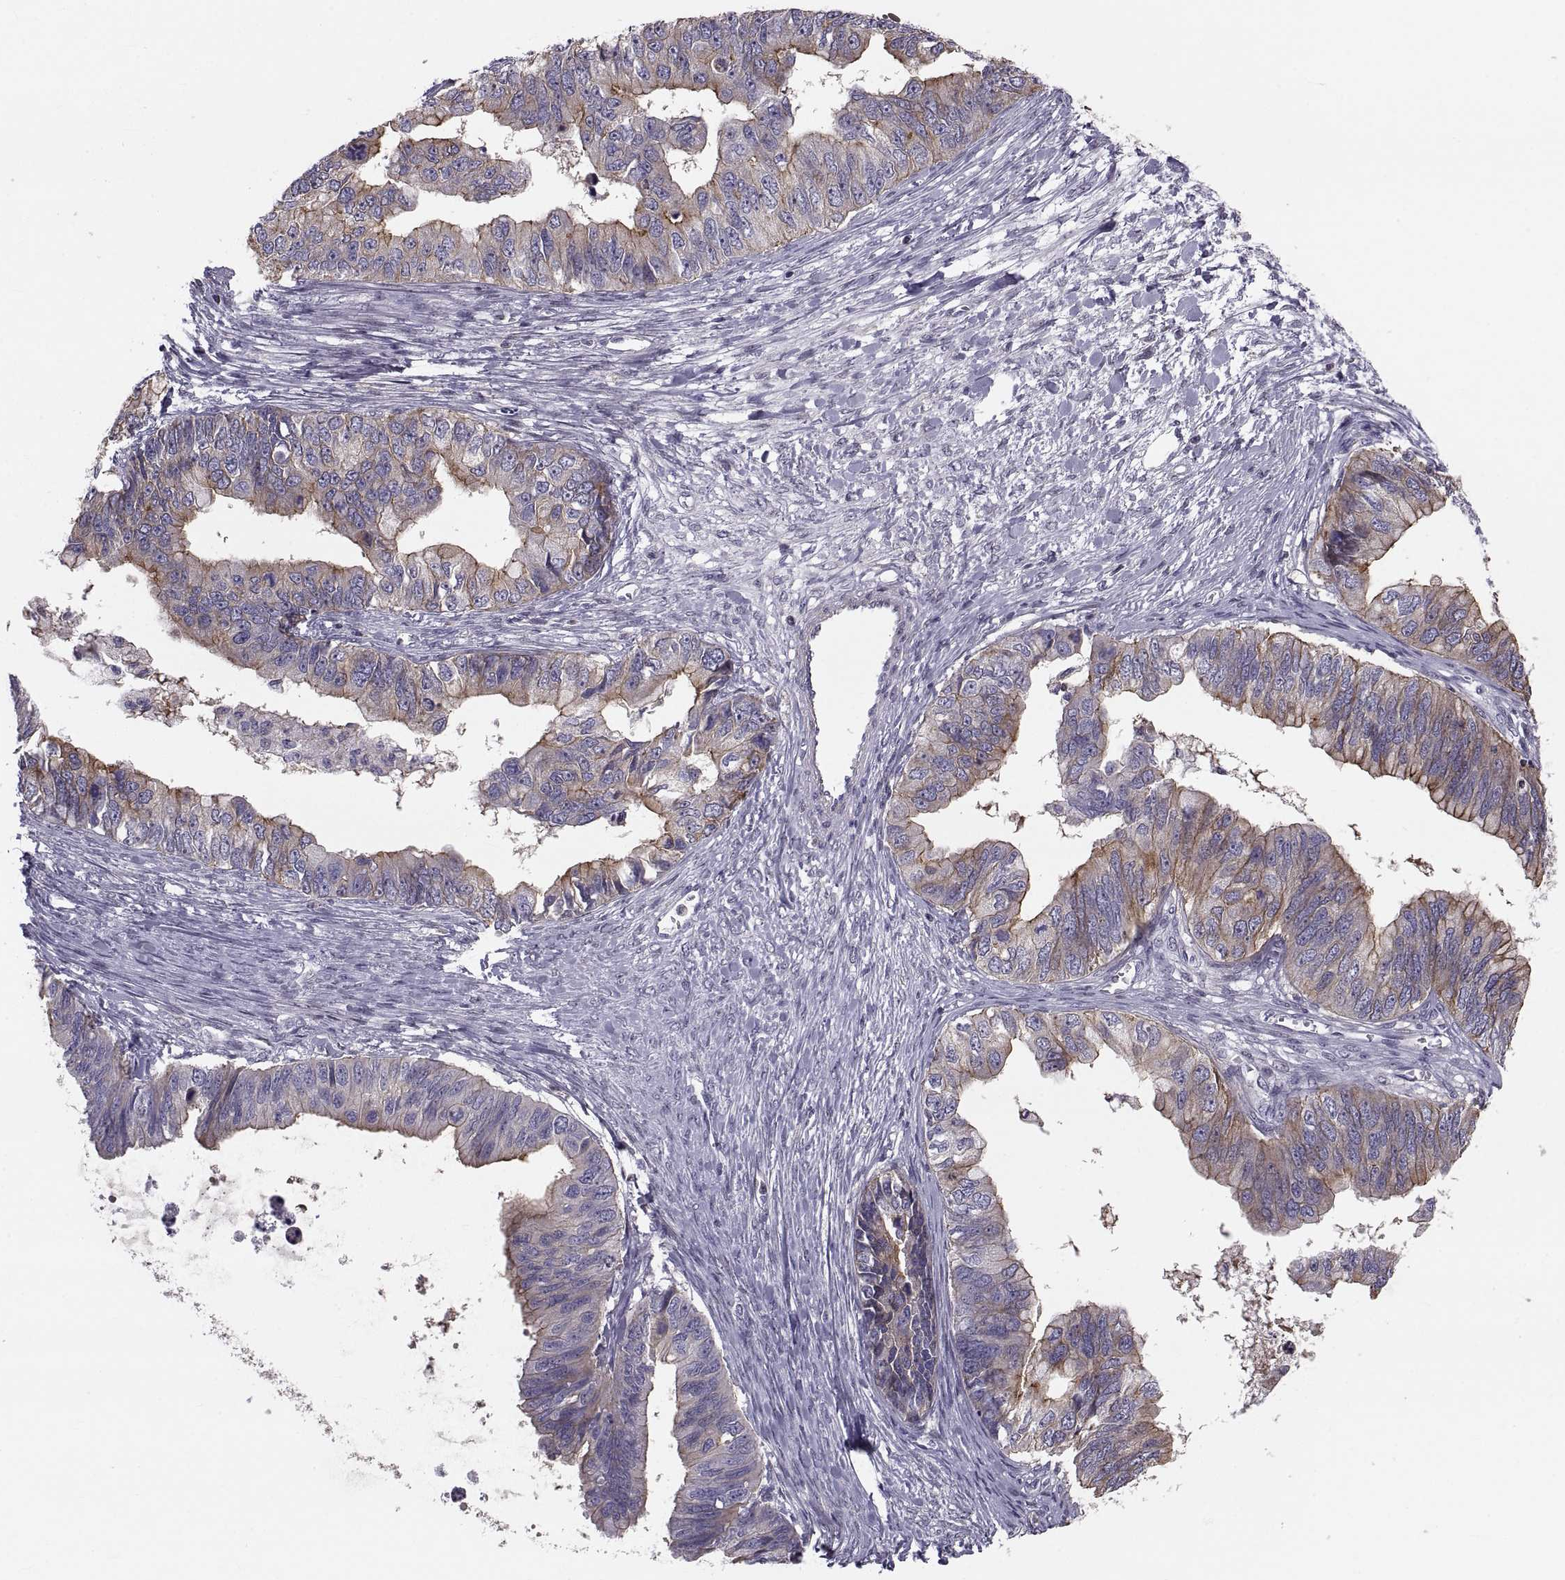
{"staining": {"intensity": "strong", "quantity": "25%-75%", "location": "cytoplasmic/membranous"}, "tissue": "ovarian cancer", "cell_type": "Tumor cells", "image_type": "cancer", "snomed": [{"axis": "morphology", "description": "Cystadenocarcinoma, mucinous, NOS"}, {"axis": "topography", "description": "Ovary"}], "caption": "Human ovarian cancer (mucinous cystadenocarcinoma) stained for a protein (brown) displays strong cytoplasmic/membranous positive staining in about 25%-75% of tumor cells.", "gene": "ANO1", "patient": {"sex": "female", "age": 76}}